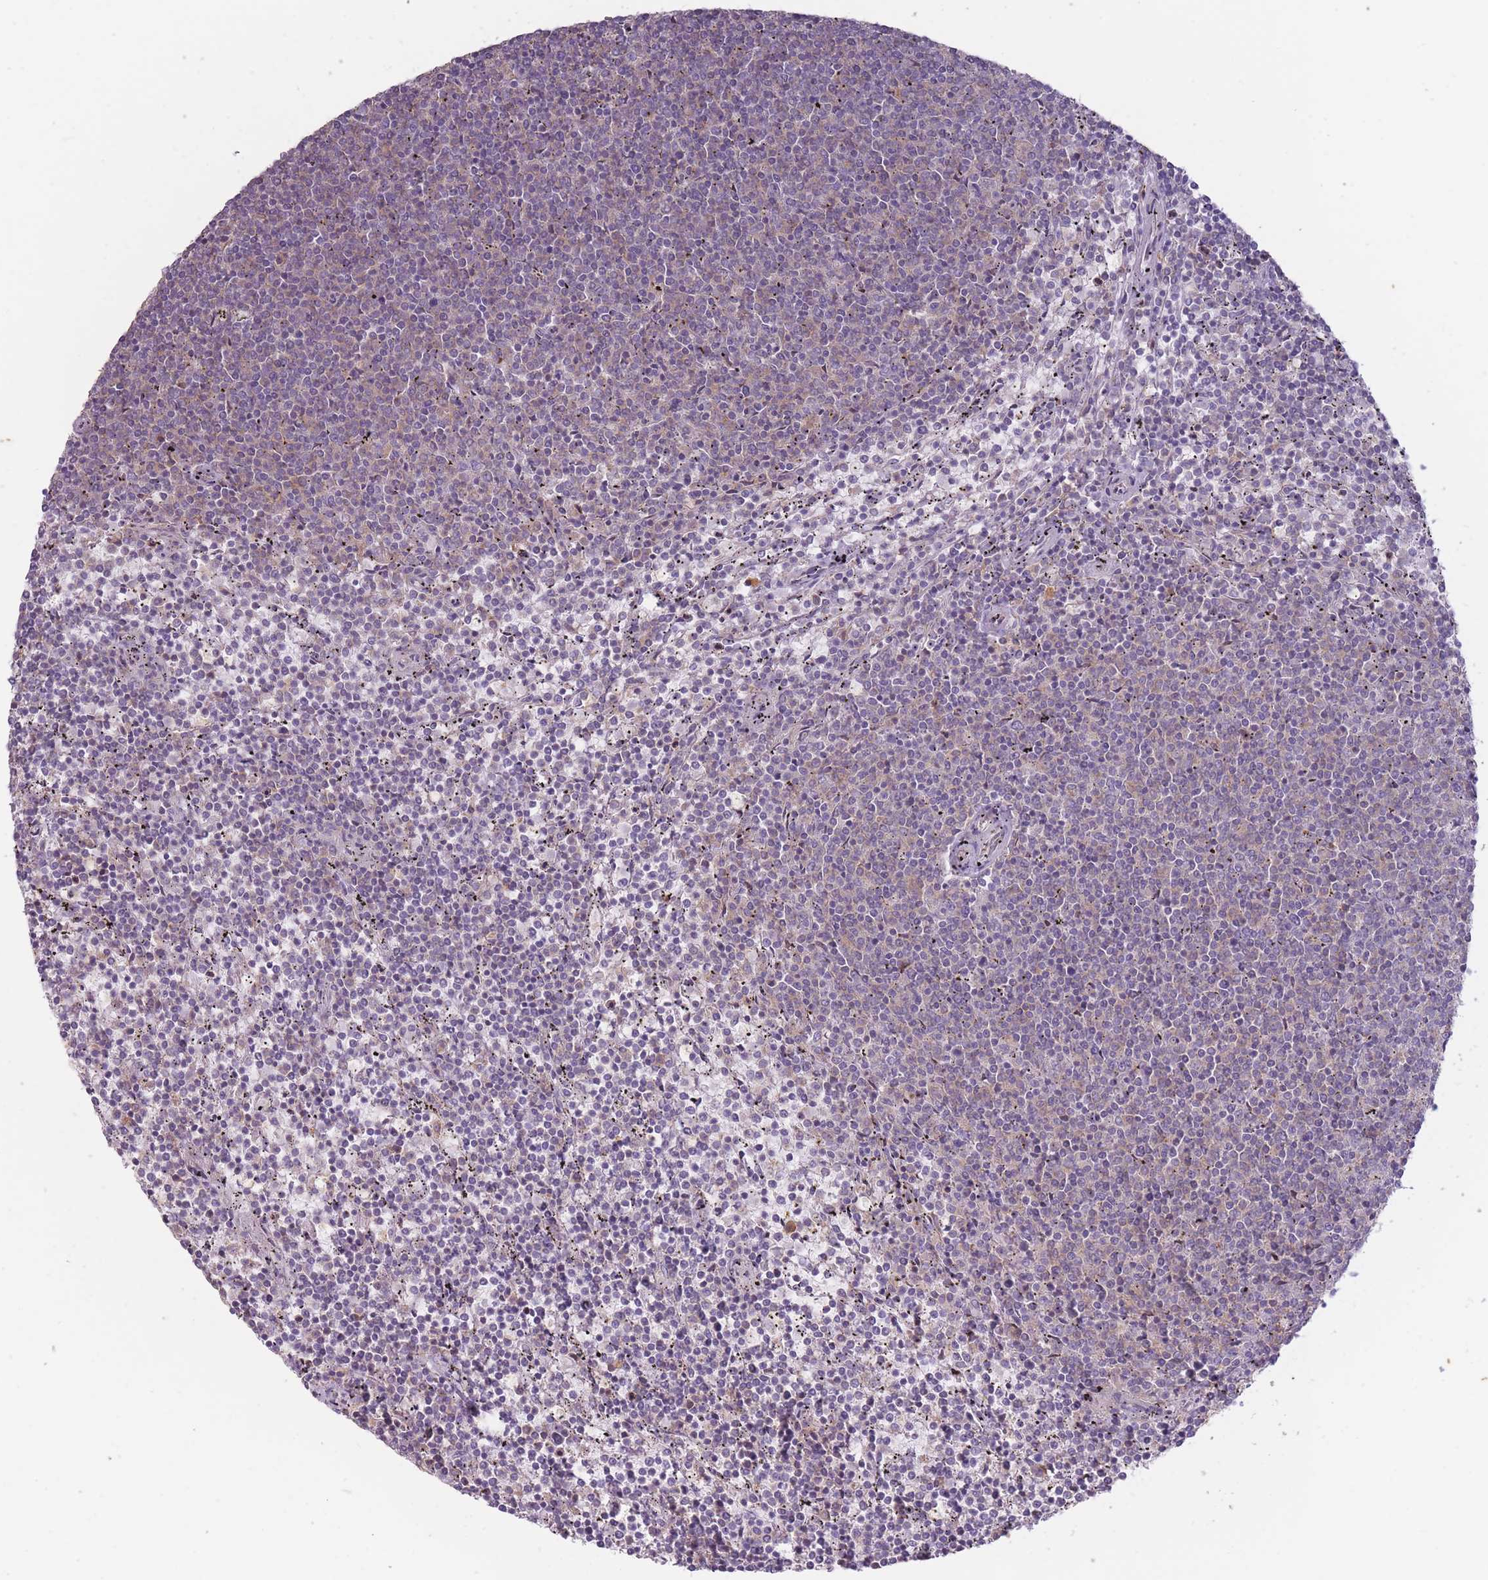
{"staining": {"intensity": "negative", "quantity": "none", "location": "none"}, "tissue": "lymphoma", "cell_type": "Tumor cells", "image_type": "cancer", "snomed": [{"axis": "morphology", "description": "Malignant lymphoma, non-Hodgkin's type, Low grade"}, {"axis": "topography", "description": "Spleen"}], "caption": "There is no significant positivity in tumor cells of lymphoma.", "gene": "TET3", "patient": {"sex": "female", "age": 50}}